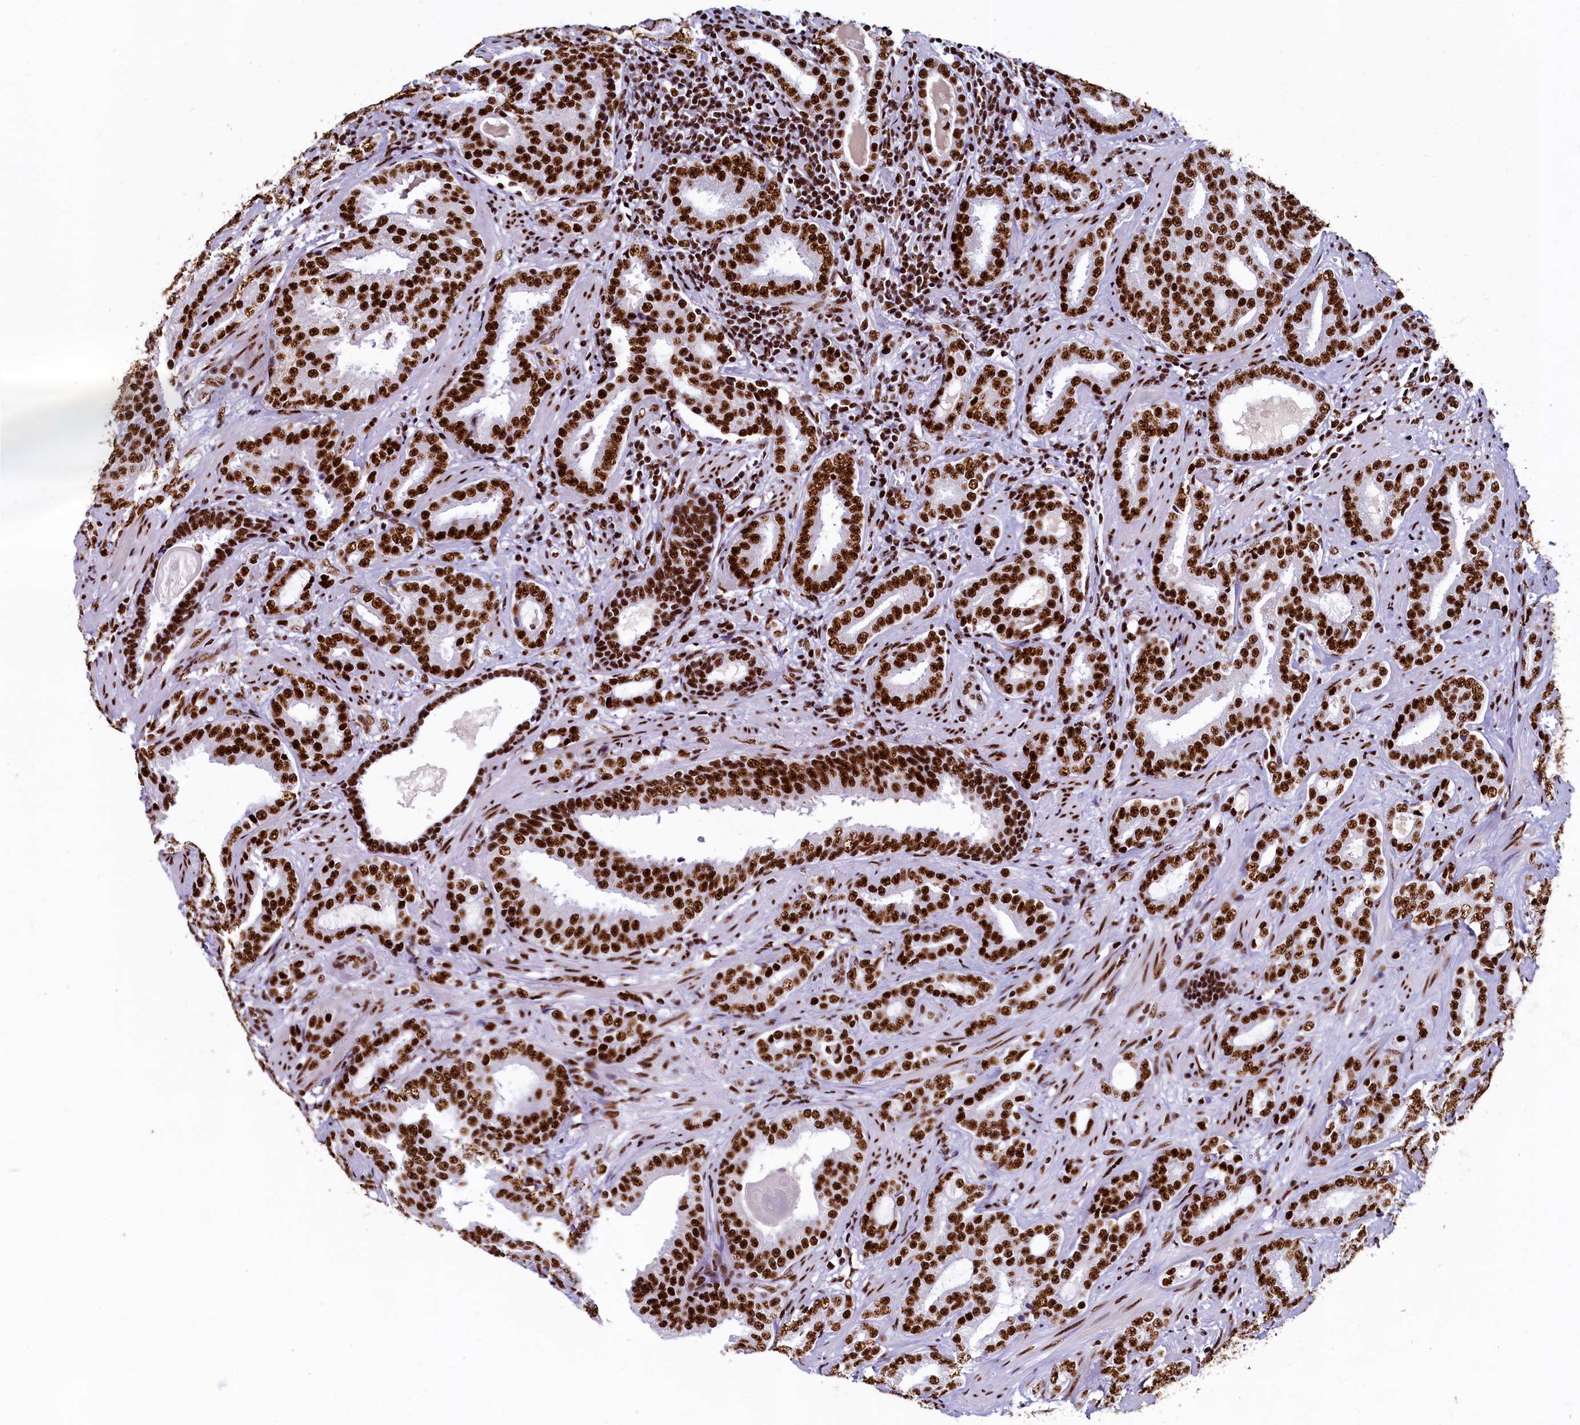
{"staining": {"intensity": "strong", "quantity": ">75%", "location": "nuclear"}, "tissue": "prostate cancer", "cell_type": "Tumor cells", "image_type": "cancer", "snomed": [{"axis": "morphology", "description": "Adenocarcinoma, High grade"}, {"axis": "topography", "description": "Prostate"}], "caption": "This micrograph demonstrates immunohistochemistry (IHC) staining of human adenocarcinoma (high-grade) (prostate), with high strong nuclear expression in about >75% of tumor cells.", "gene": "SRRM2", "patient": {"sex": "male", "age": 63}}